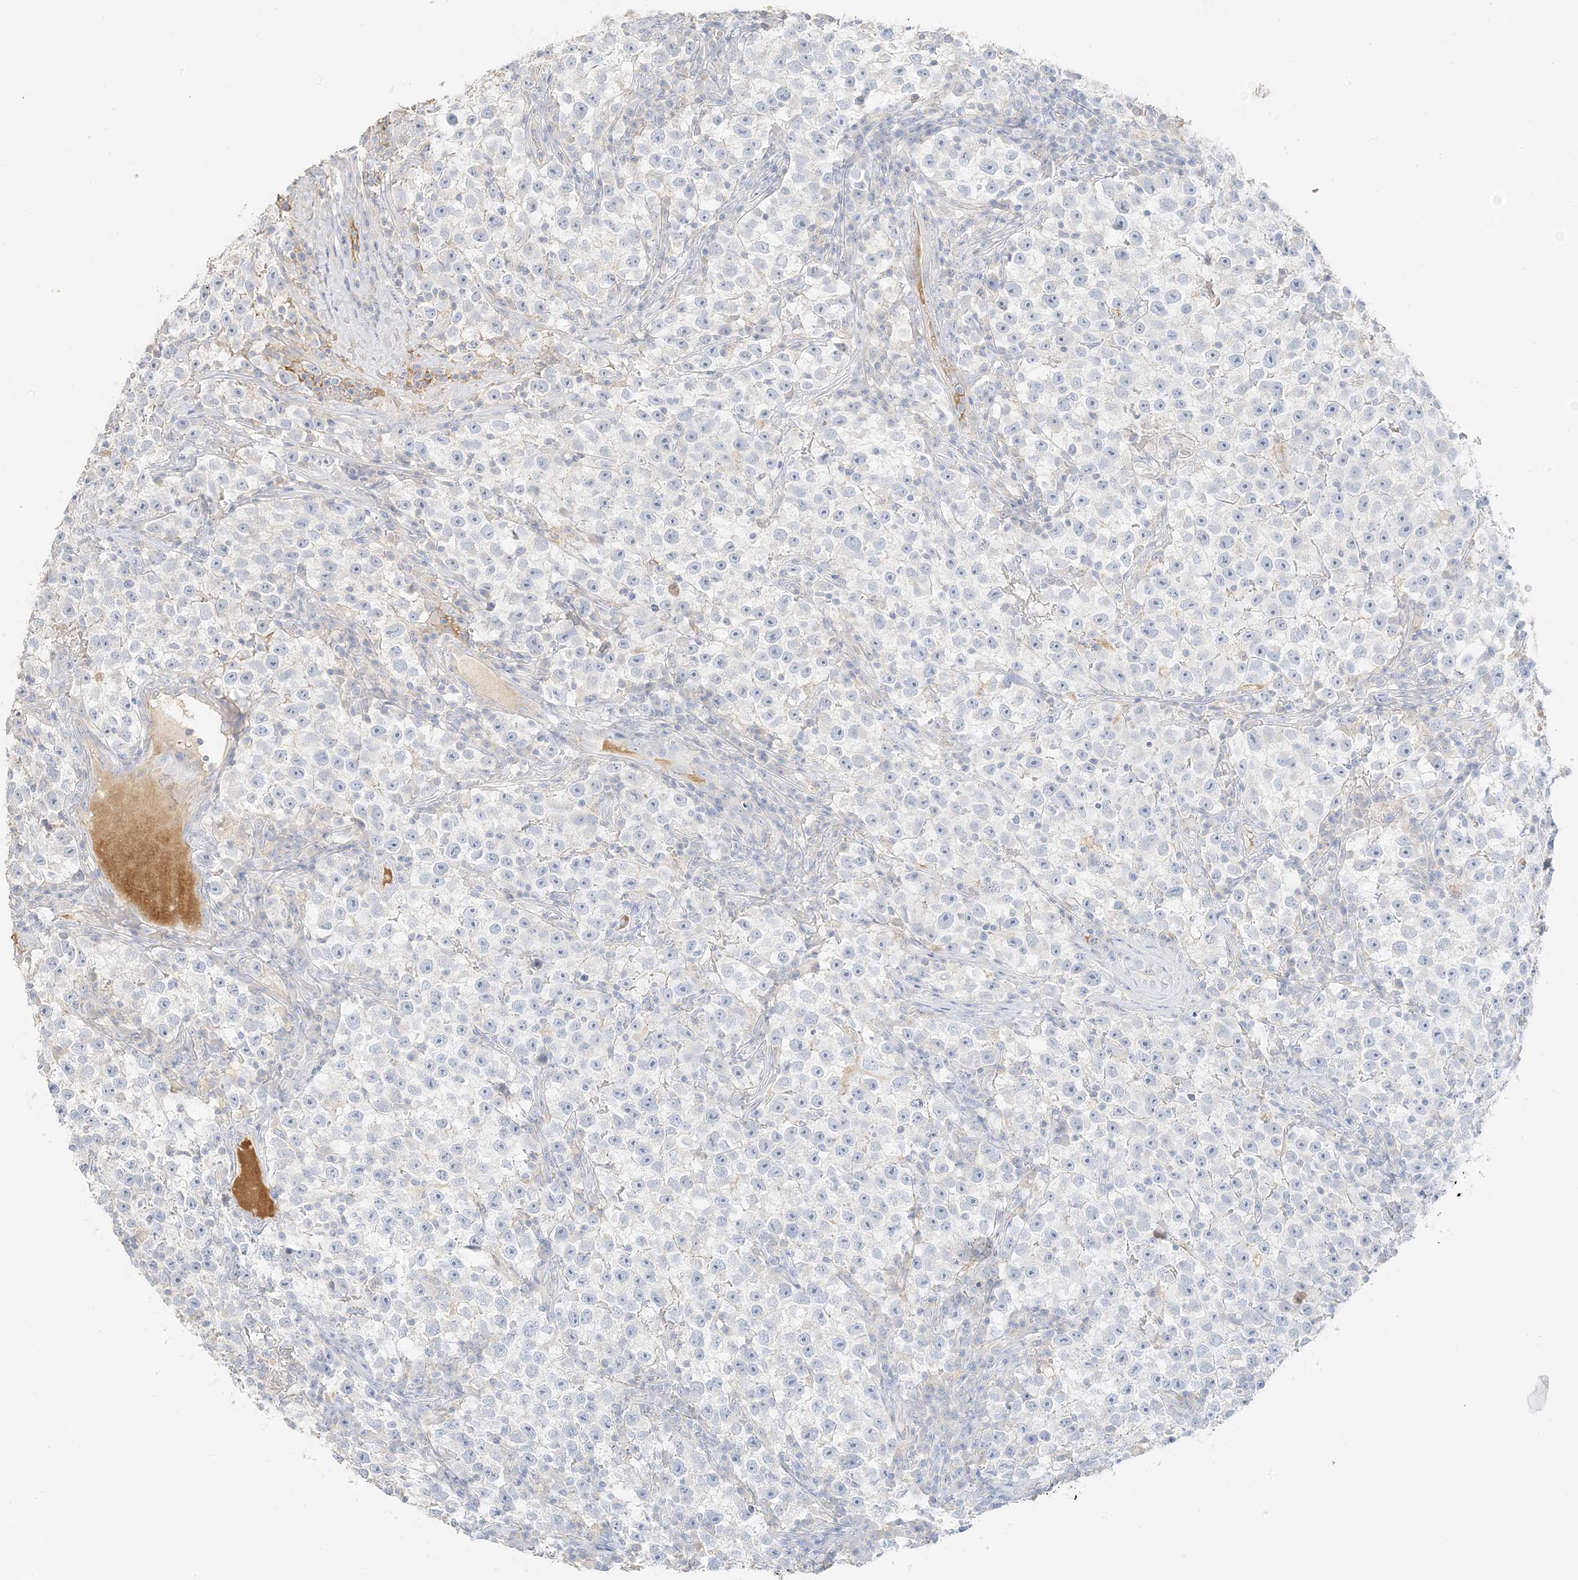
{"staining": {"intensity": "negative", "quantity": "none", "location": "none"}, "tissue": "testis cancer", "cell_type": "Tumor cells", "image_type": "cancer", "snomed": [{"axis": "morphology", "description": "Seminoma, NOS"}, {"axis": "topography", "description": "Testis"}], "caption": "Image shows no protein positivity in tumor cells of testis seminoma tissue.", "gene": "ZBTB41", "patient": {"sex": "male", "age": 22}}